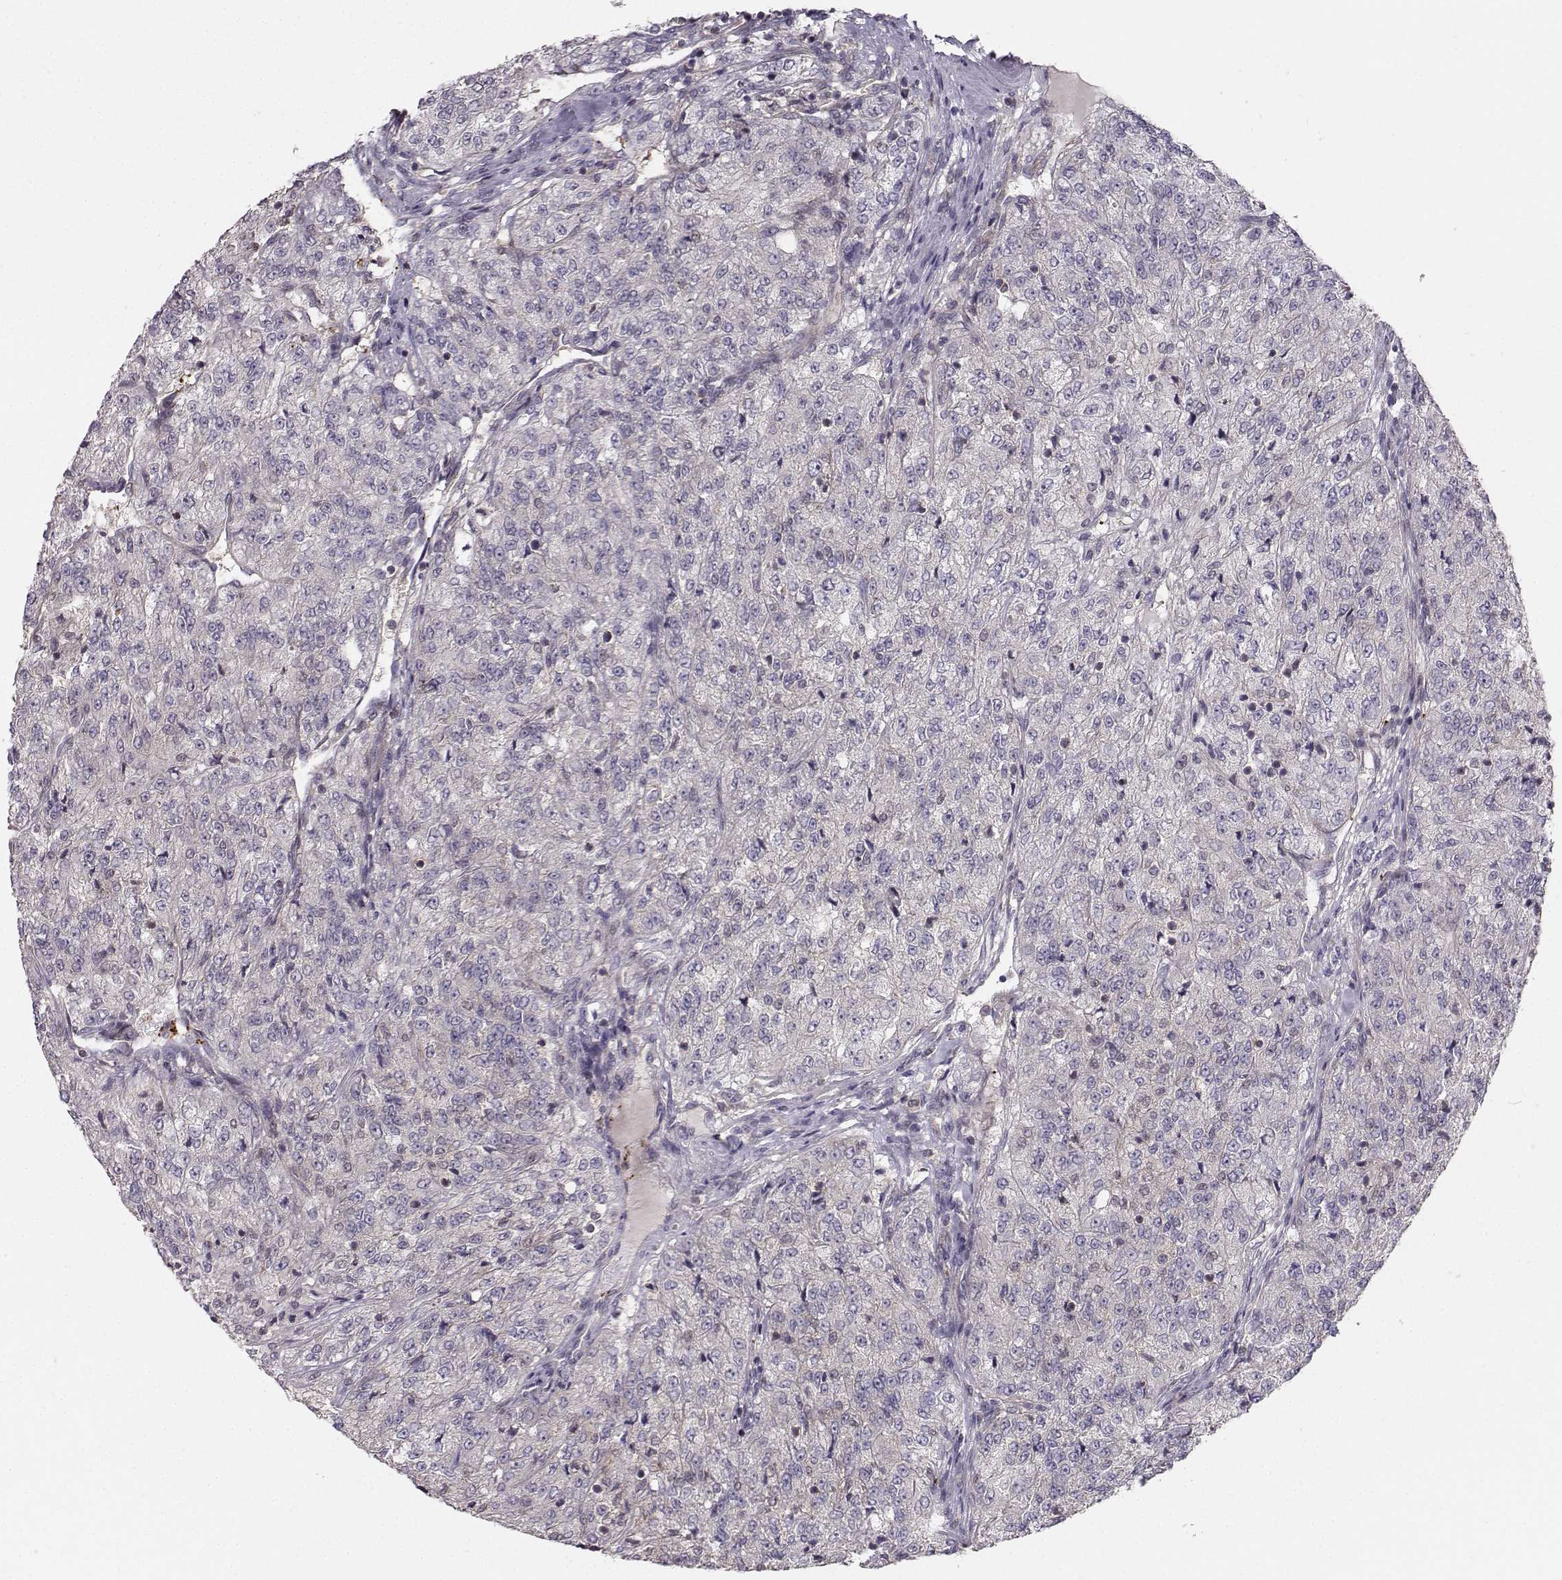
{"staining": {"intensity": "negative", "quantity": "none", "location": "none"}, "tissue": "renal cancer", "cell_type": "Tumor cells", "image_type": "cancer", "snomed": [{"axis": "morphology", "description": "Adenocarcinoma, NOS"}, {"axis": "topography", "description": "Kidney"}], "caption": "A micrograph of human renal adenocarcinoma is negative for staining in tumor cells.", "gene": "ASB16", "patient": {"sex": "female", "age": 63}}